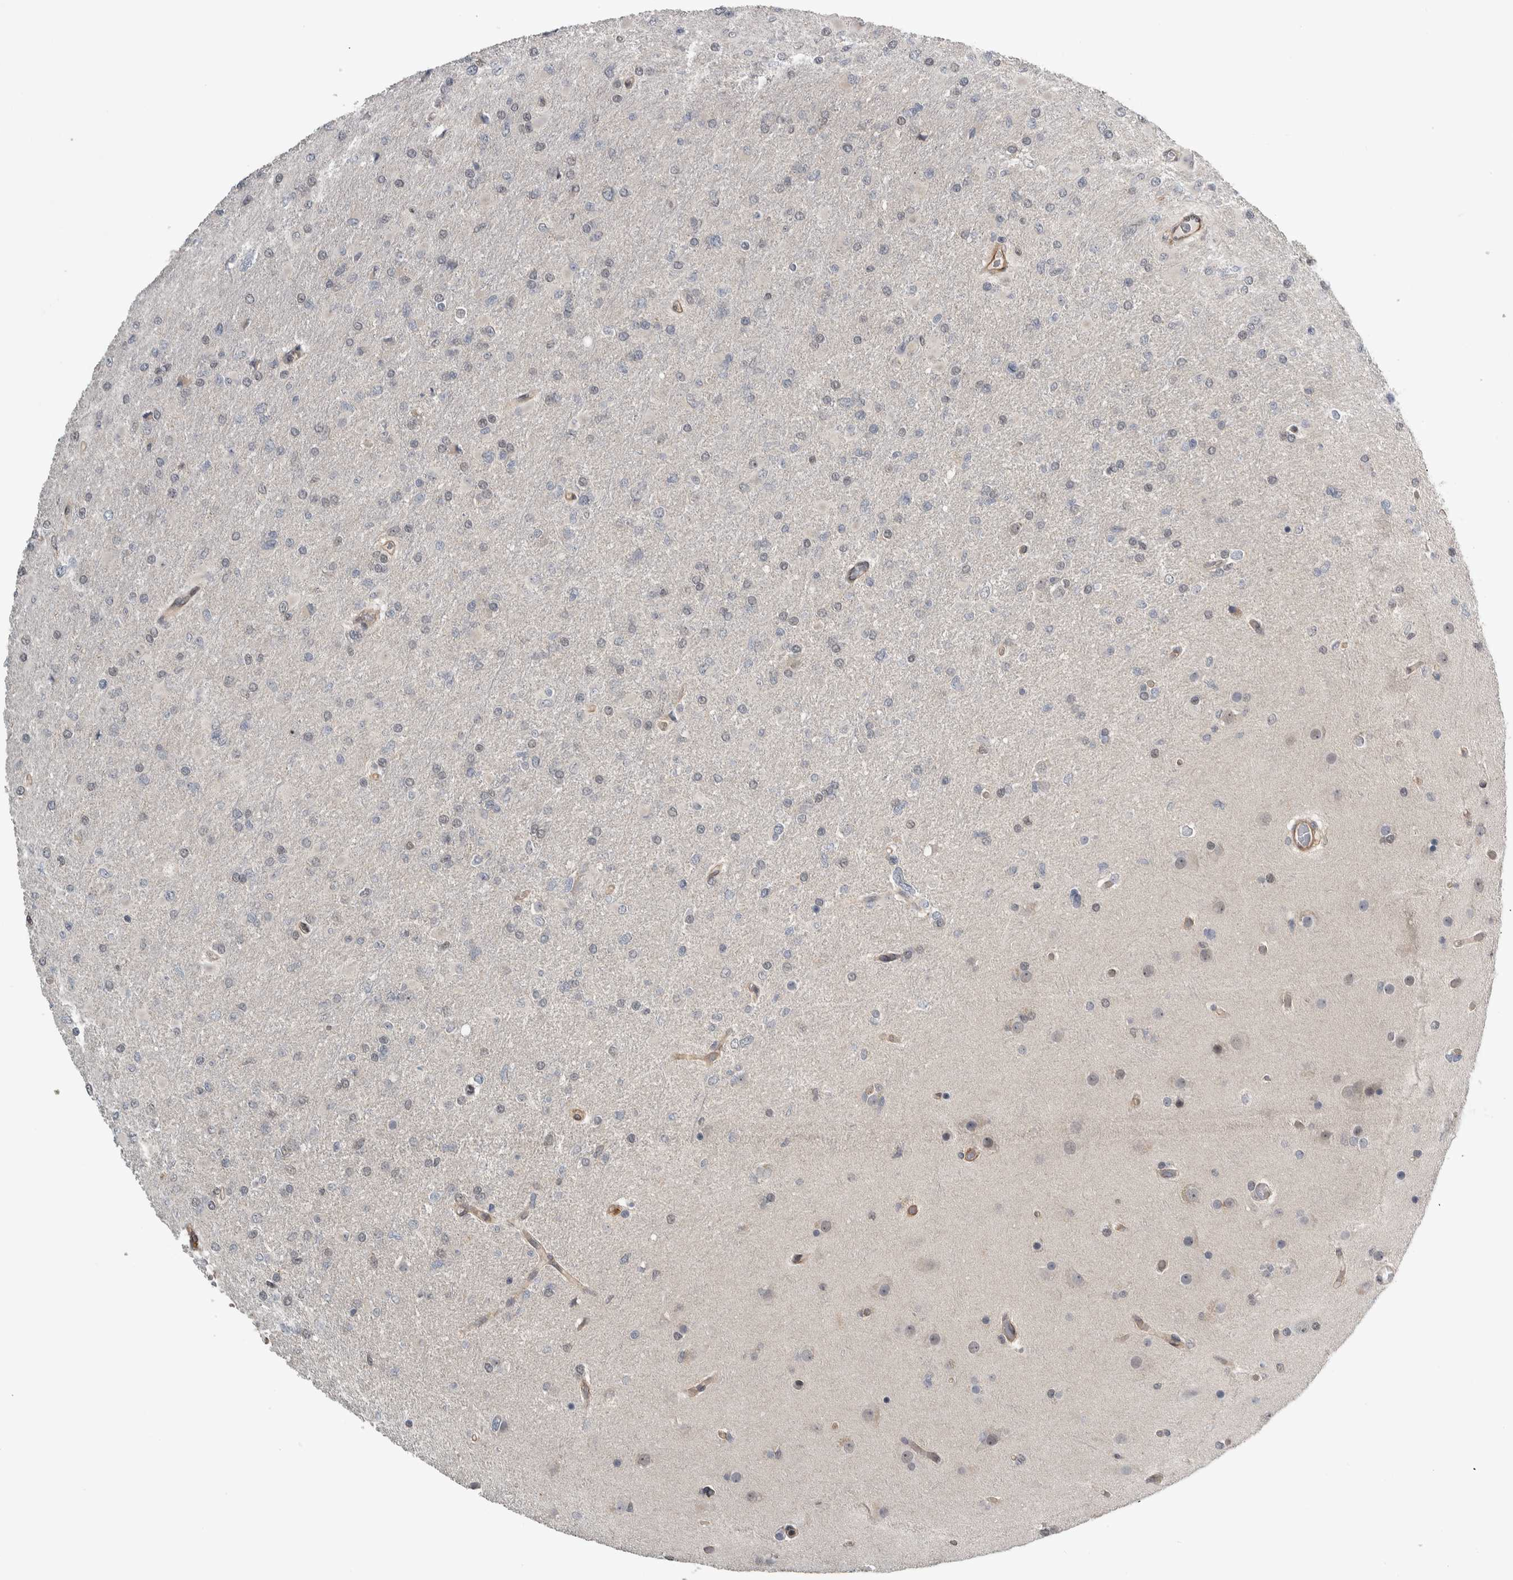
{"staining": {"intensity": "negative", "quantity": "none", "location": "none"}, "tissue": "glioma", "cell_type": "Tumor cells", "image_type": "cancer", "snomed": [{"axis": "morphology", "description": "Glioma, malignant, High grade"}, {"axis": "topography", "description": "Cerebral cortex"}], "caption": "Immunohistochemistry (IHC) image of malignant high-grade glioma stained for a protein (brown), which demonstrates no positivity in tumor cells.", "gene": "PRDM4", "patient": {"sex": "female", "age": 36}}